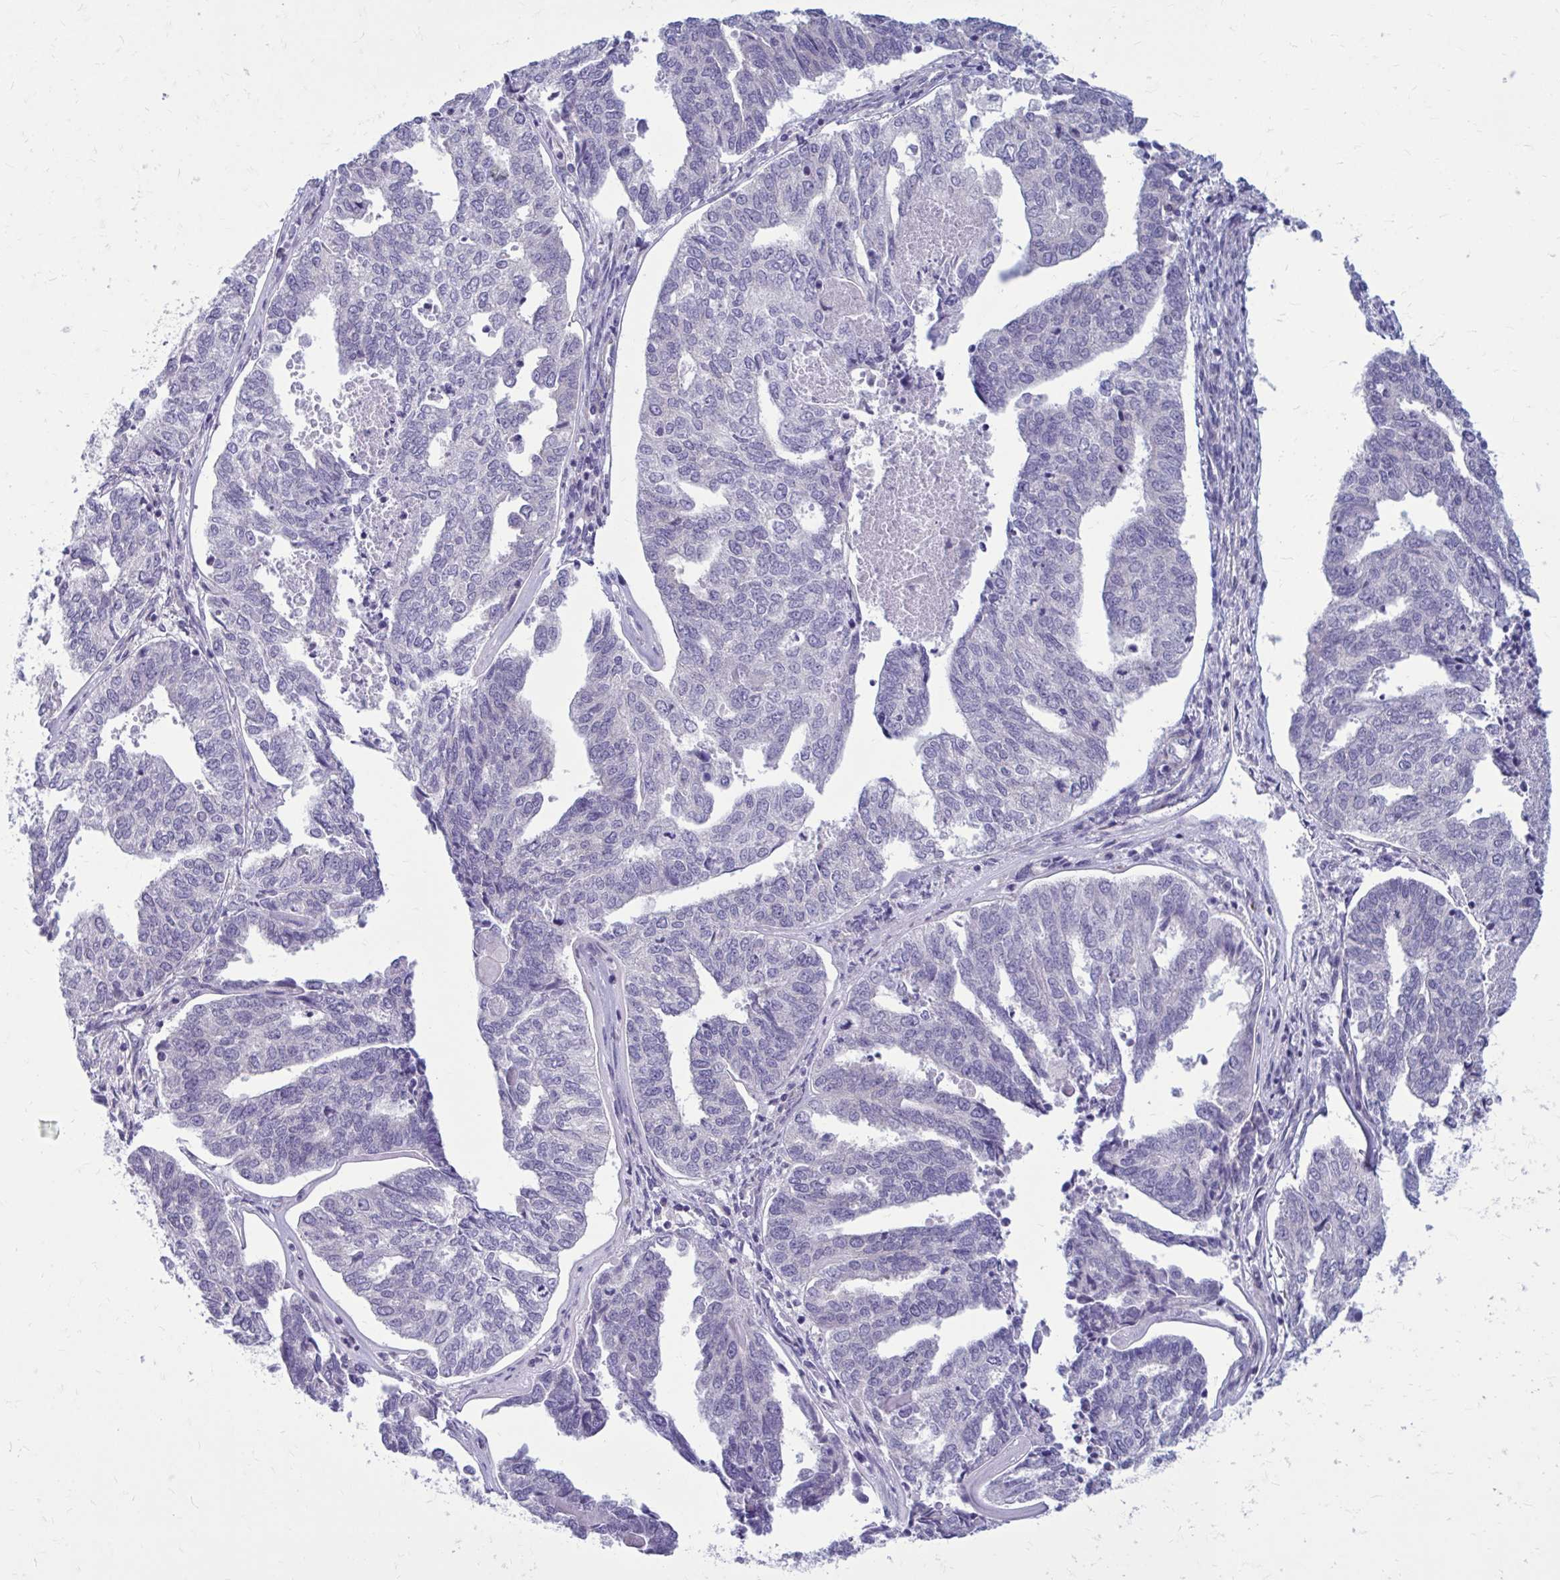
{"staining": {"intensity": "negative", "quantity": "none", "location": "none"}, "tissue": "endometrial cancer", "cell_type": "Tumor cells", "image_type": "cancer", "snomed": [{"axis": "morphology", "description": "Adenocarcinoma, NOS"}, {"axis": "topography", "description": "Endometrium"}], "caption": "This histopathology image is of endometrial cancer stained with immunohistochemistry to label a protein in brown with the nuclei are counter-stained blue. There is no positivity in tumor cells. Brightfield microscopy of immunohistochemistry (IHC) stained with DAB (3,3'-diaminobenzidine) (brown) and hematoxylin (blue), captured at high magnification.", "gene": "GIGYF2", "patient": {"sex": "female", "age": 73}}